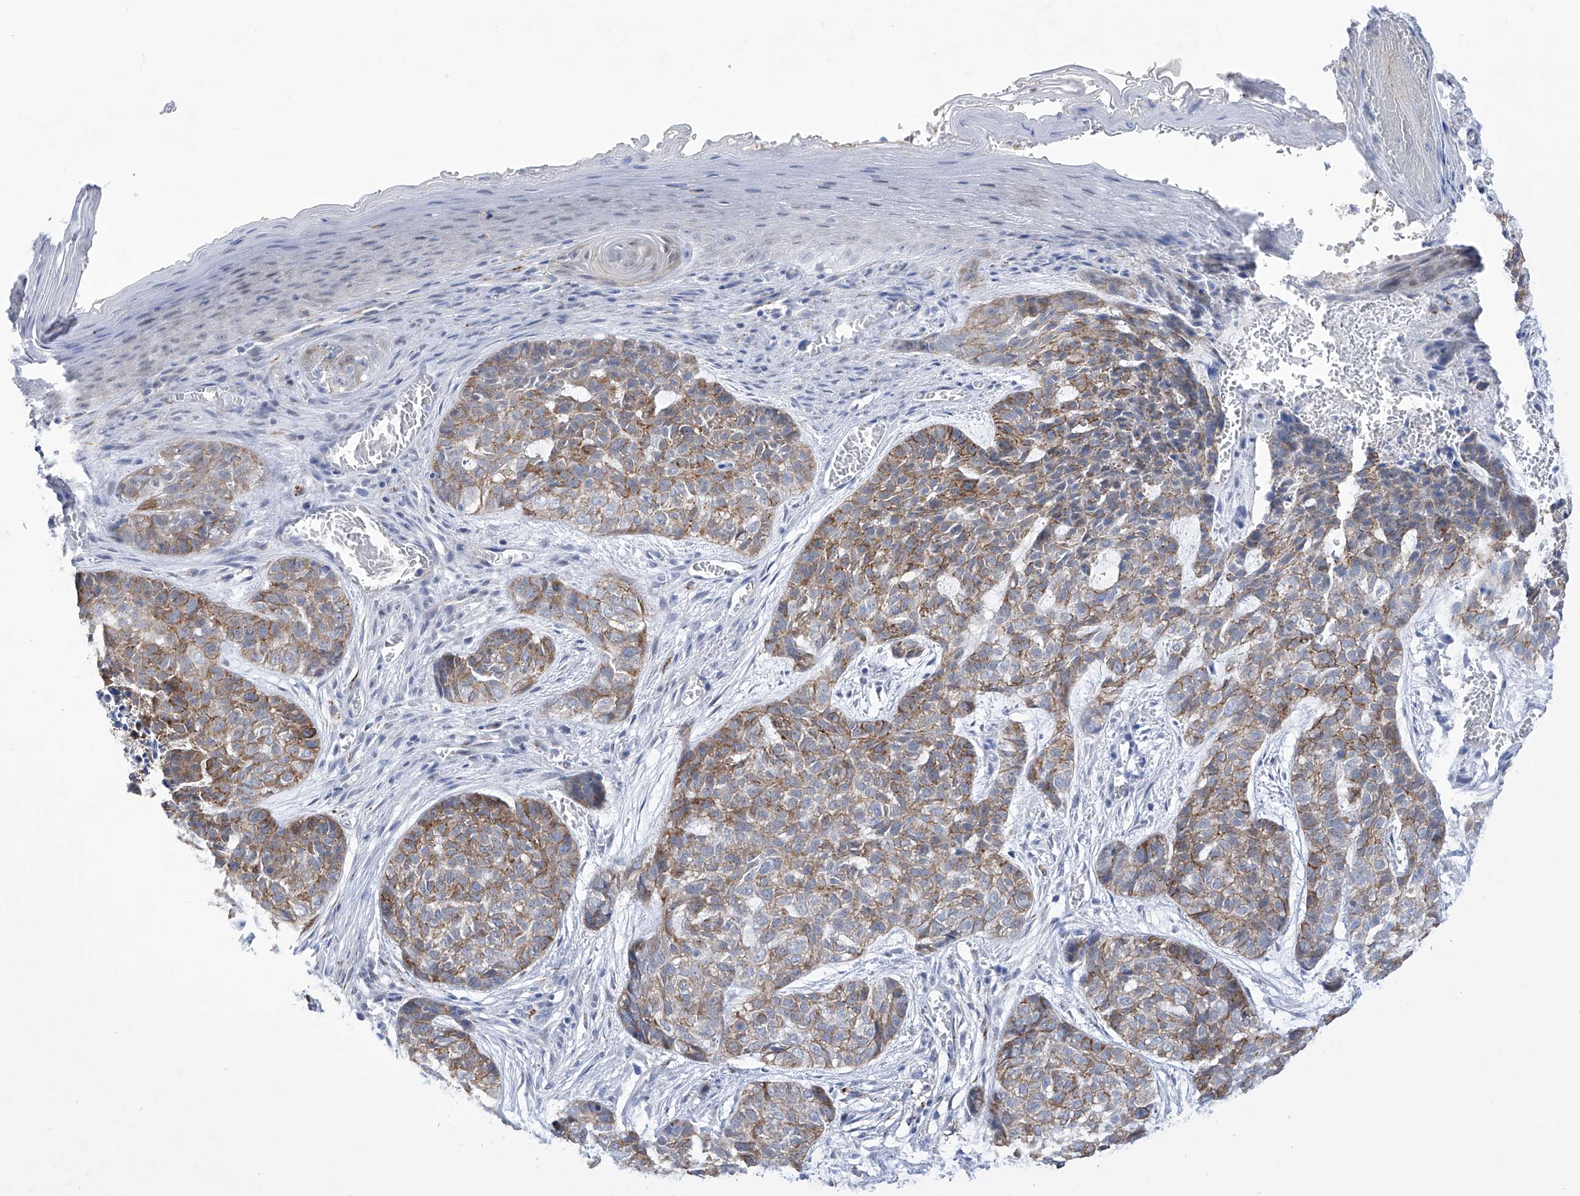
{"staining": {"intensity": "moderate", "quantity": ">75%", "location": "cytoplasmic/membranous"}, "tissue": "skin cancer", "cell_type": "Tumor cells", "image_type": "cancer", "snomed": [{"axis": "morphology", "description": "Basal cell carcinoma"}, {"axis": "topography", "description": "Skin"}], "caption": "Tumor cells reveal medium levels of moderate cytoplasmic/membranous staining in about >75% of cells in human basal cell carcinoma (skin). The protein of interest is stained brown, and the nuclei are stained in blue (DAB (3,3'-diaminobenzidine) IHC with brightfield microscopy, high magnification).", "gene": "C1orf87", "patient": {"sex": "female", "age": 64}}